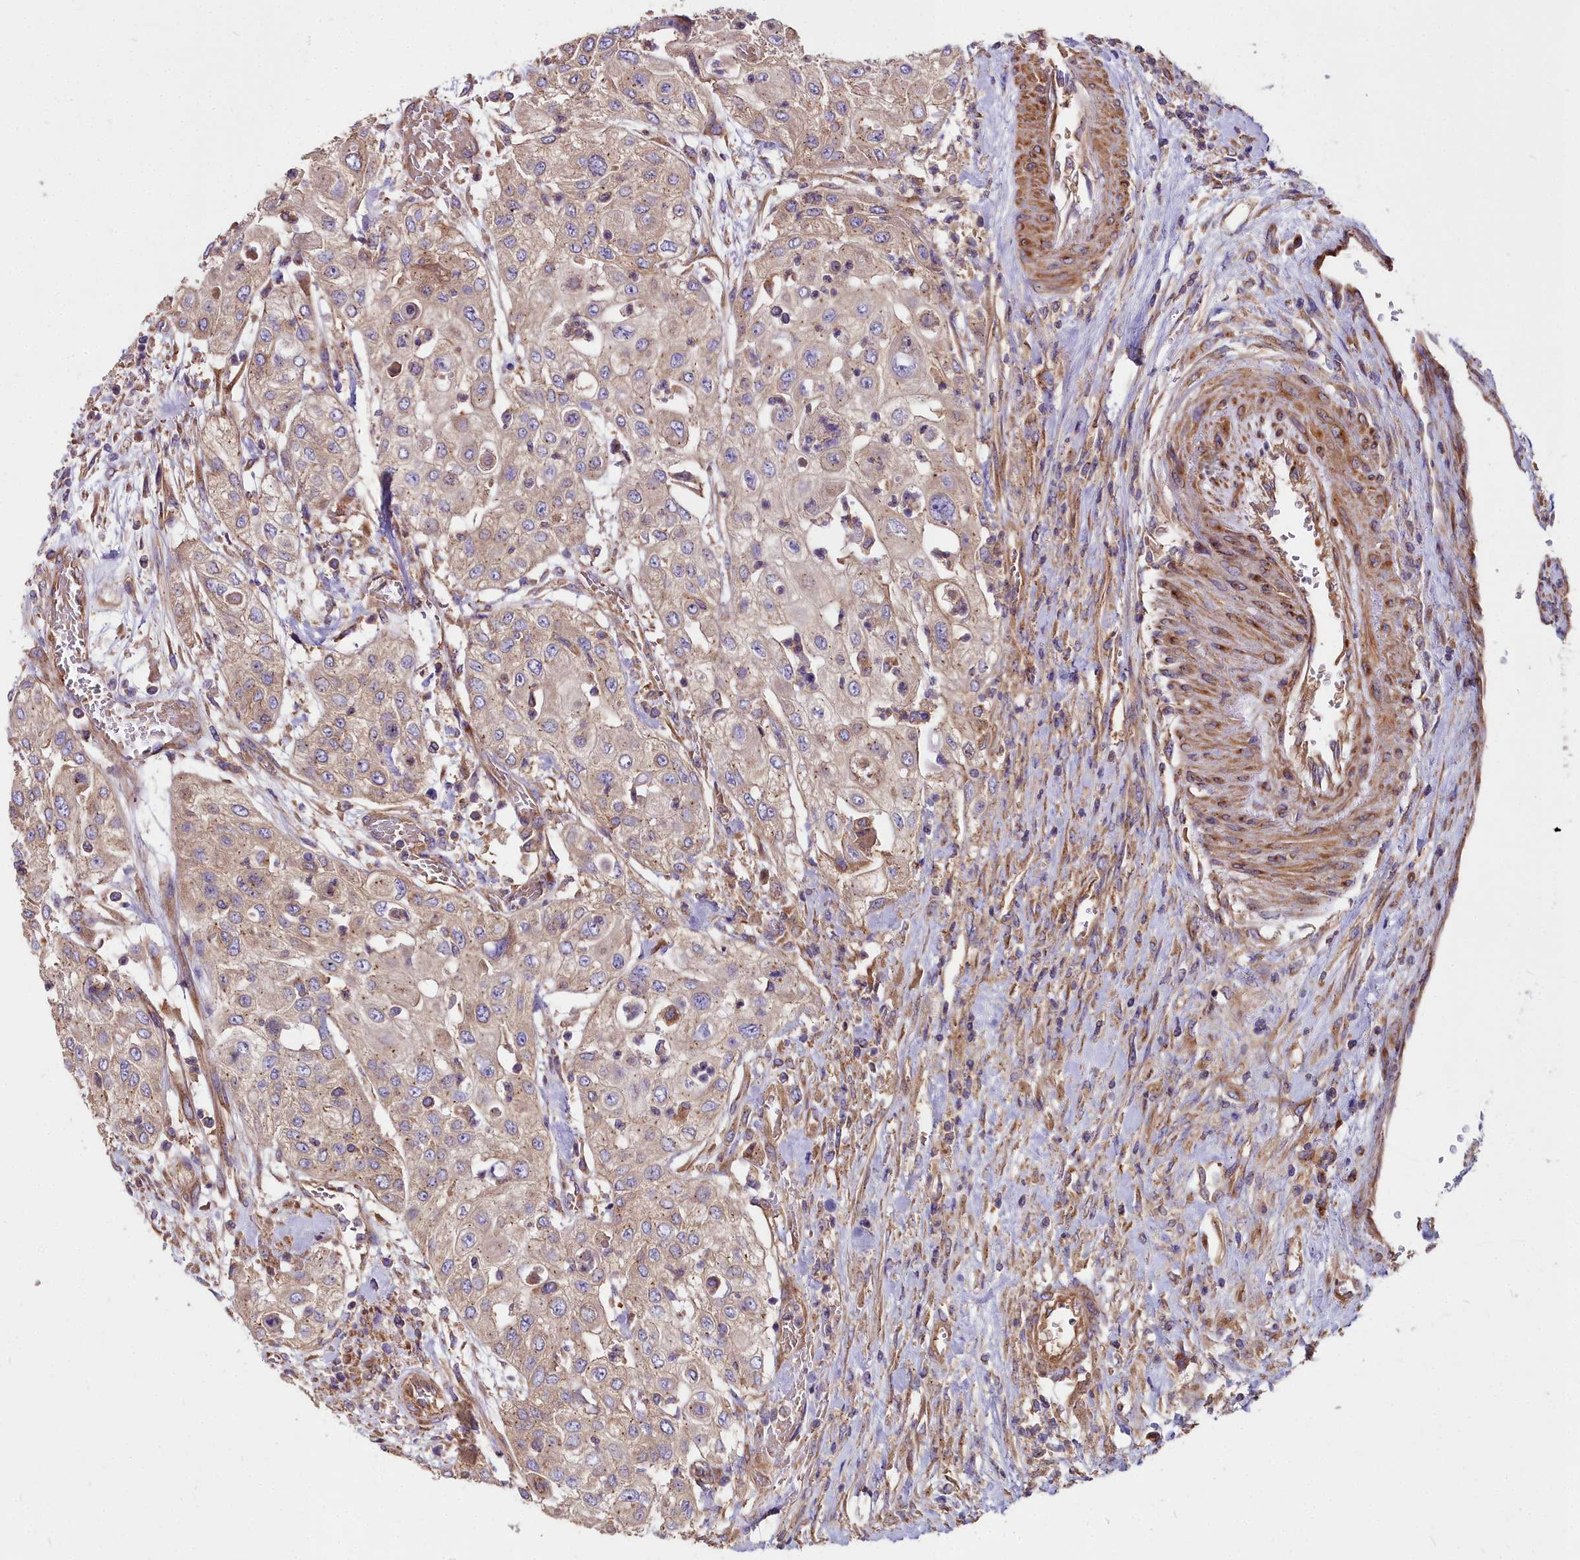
{"staining": {"intensity": "weak", "quantity": "25%-75%", "location": "cytoplasmic/membranous"}, "tissue": "urothelial cancer", "cell_type": "Tumor cells", "image_type": "cancer", "snomed": [{"axis": "morphology", "description": "Urothelial carcinoma, High grade"}, {"axis": "topography", "description": "Urinary bladder"}], "caption": "Immunohistochemistry (IHC) (DAB) staining of urothelial cancer reveals weak cytoplasmic/membranous protein positivity in approximately 25%-75% of tumor cells.", "gene": "DCTN3", "patient": {"sex": "female", "age": 79}}